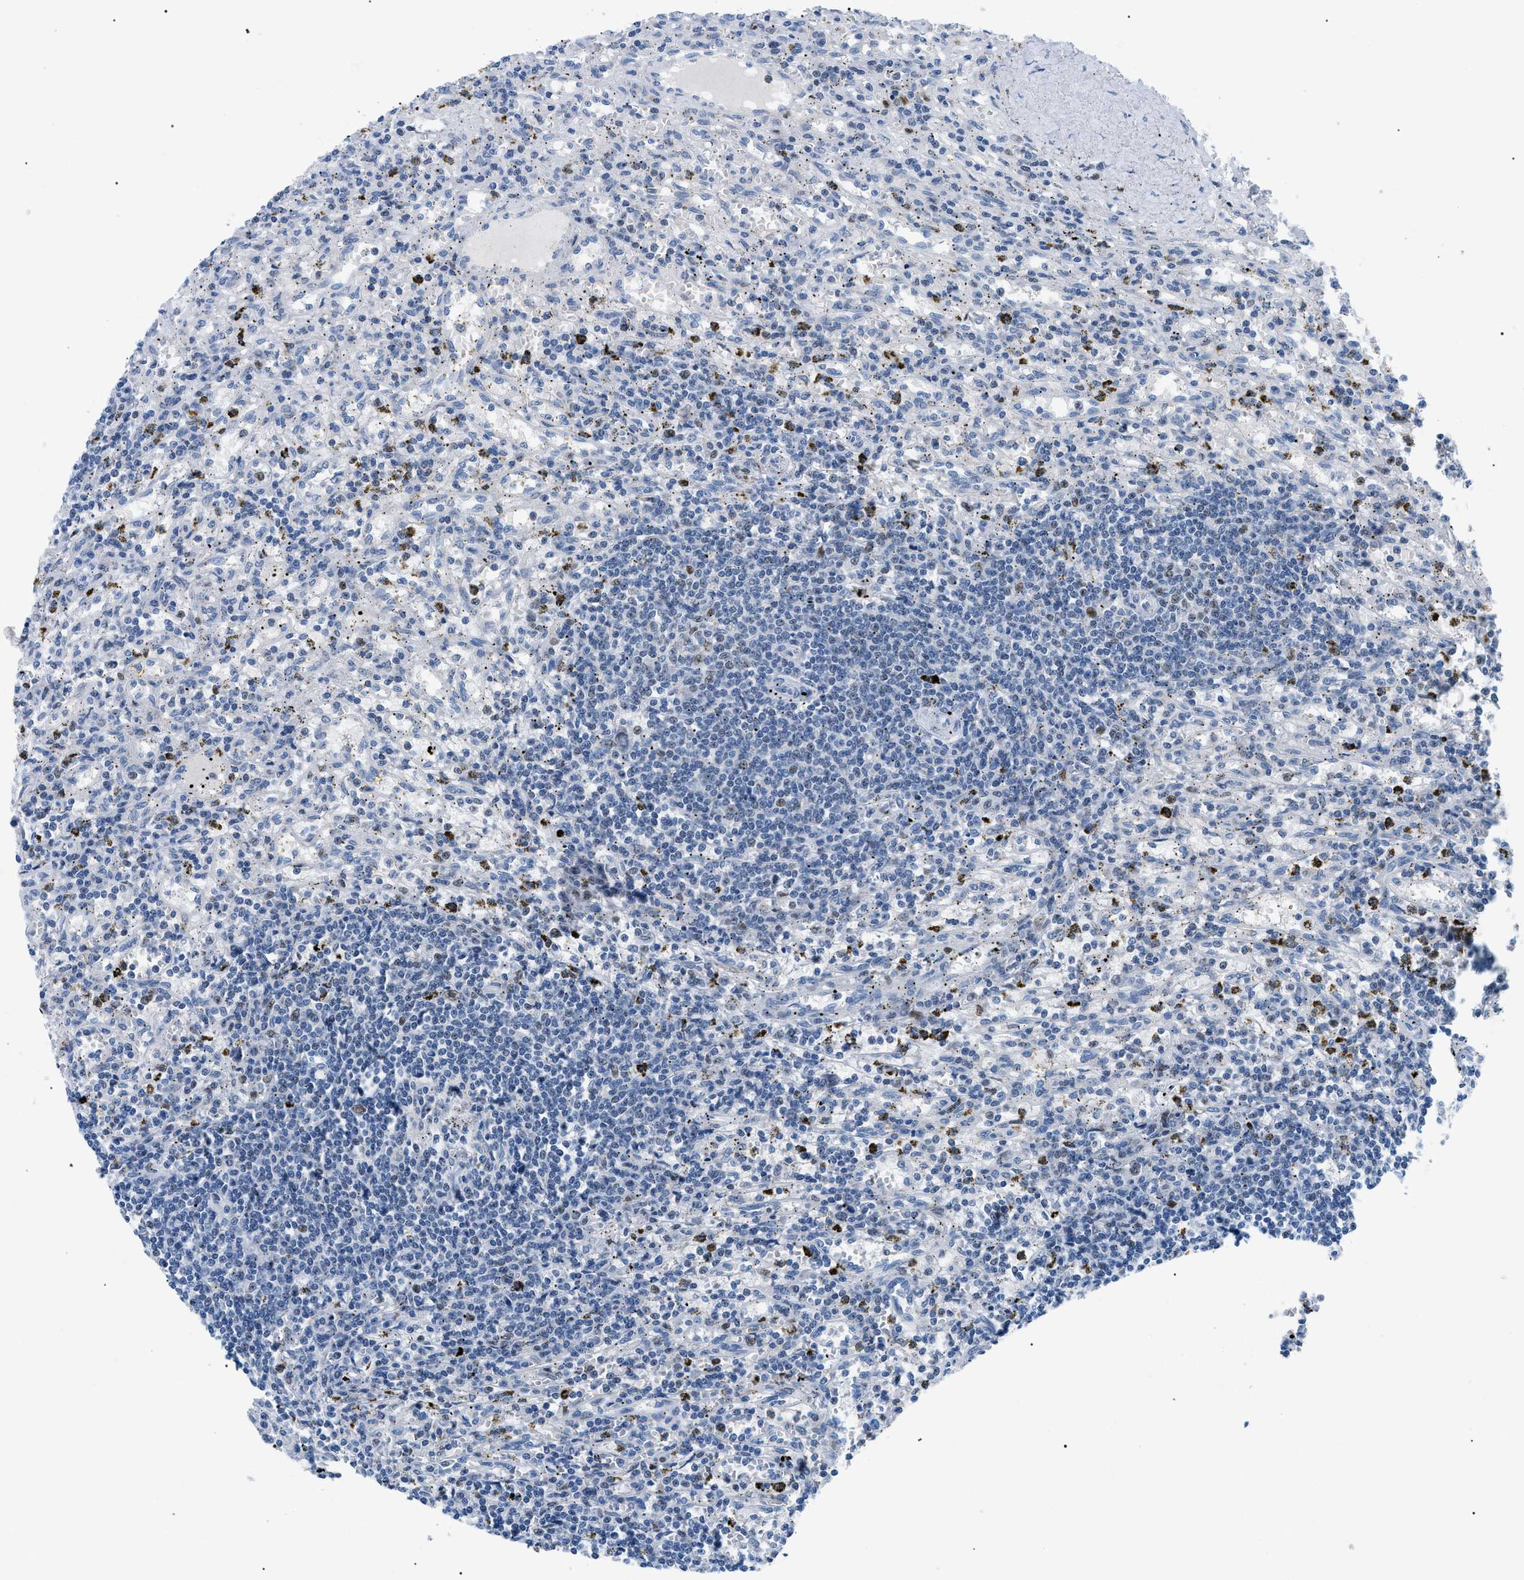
{"staining": {"intensity": "moderate", "quantity": "<25%", "location": "nuclear"}, "tissue": "lymphoma", "cell_type": "Tumor cells", "image_type": "cancer", "snomed": [{"axis": "morphology", "description": "Malignant lymphoma, non-Hodgkin's type, Low grade"}, {"axis": "topography", "description": "Spleen"}], "caption": "Low-grade malignant lymphoma, non-Hodgkin's type stained with immunohistochemistry (IHC) displays moderate nuclear staining in about <25% of tumor cells.", "gene": "SMARCC1", "patient": {"sex": "male", "age": 76}}